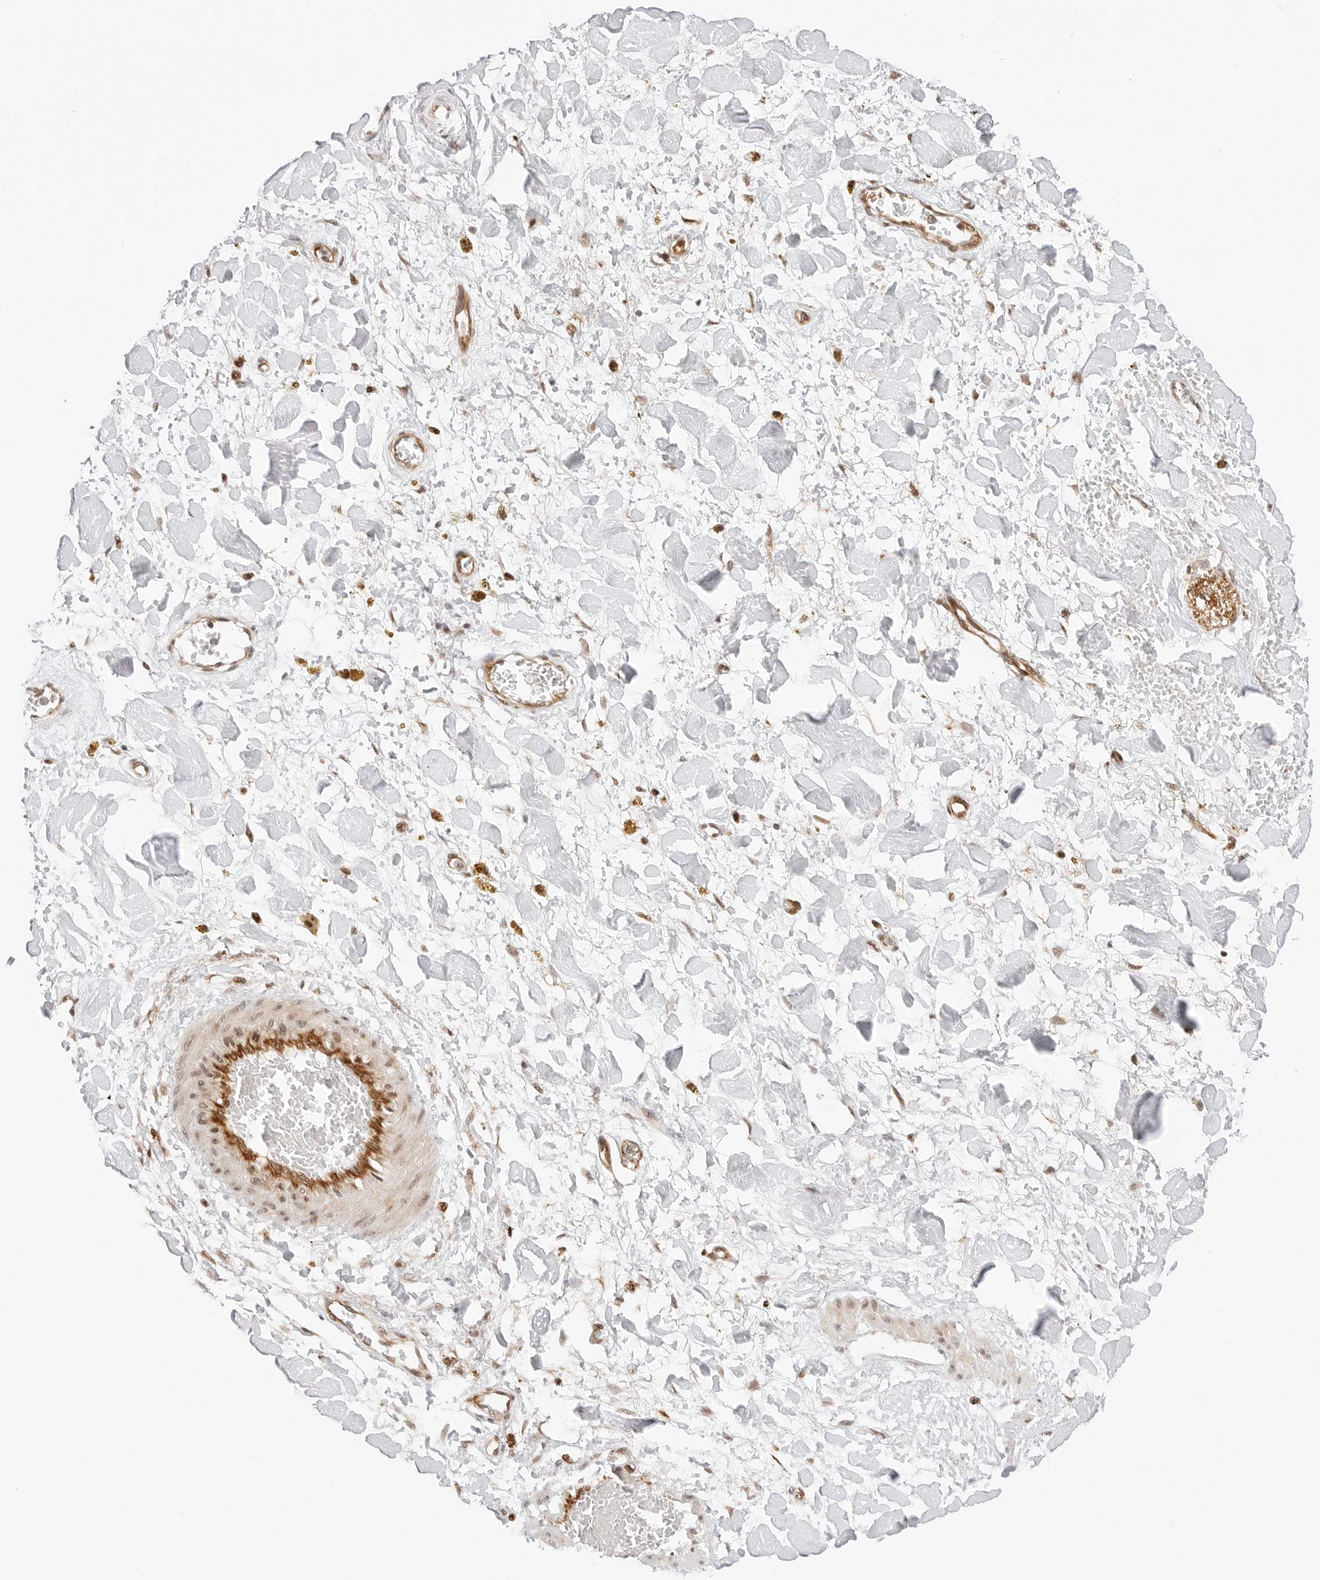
{"staining": {"intensity": "negative", "quantity": "none", "location": "none"}, "tissue": "soft tissue", "cell_type": "Fibroblasts", "image_type": "normal", "snomed": [{"axis": "morphology", "description": "Normal tissue, NOS"}, {"axis": "topography", "description": "Kidney"}, {"axis": "topography", "description": "Peripheral nerve tissue"}], "caption": "High power microscopy photomicrograph of an IHC micrograph of unremarkable soft tissue, revealing no significant staining in fibroblasts. (DAB (3,3'-diaminobenzidine) immunohistochemistry (IHC), high magnification).", "gene": "ZNF613", "patient": {"sex": "male", "age": 7}}